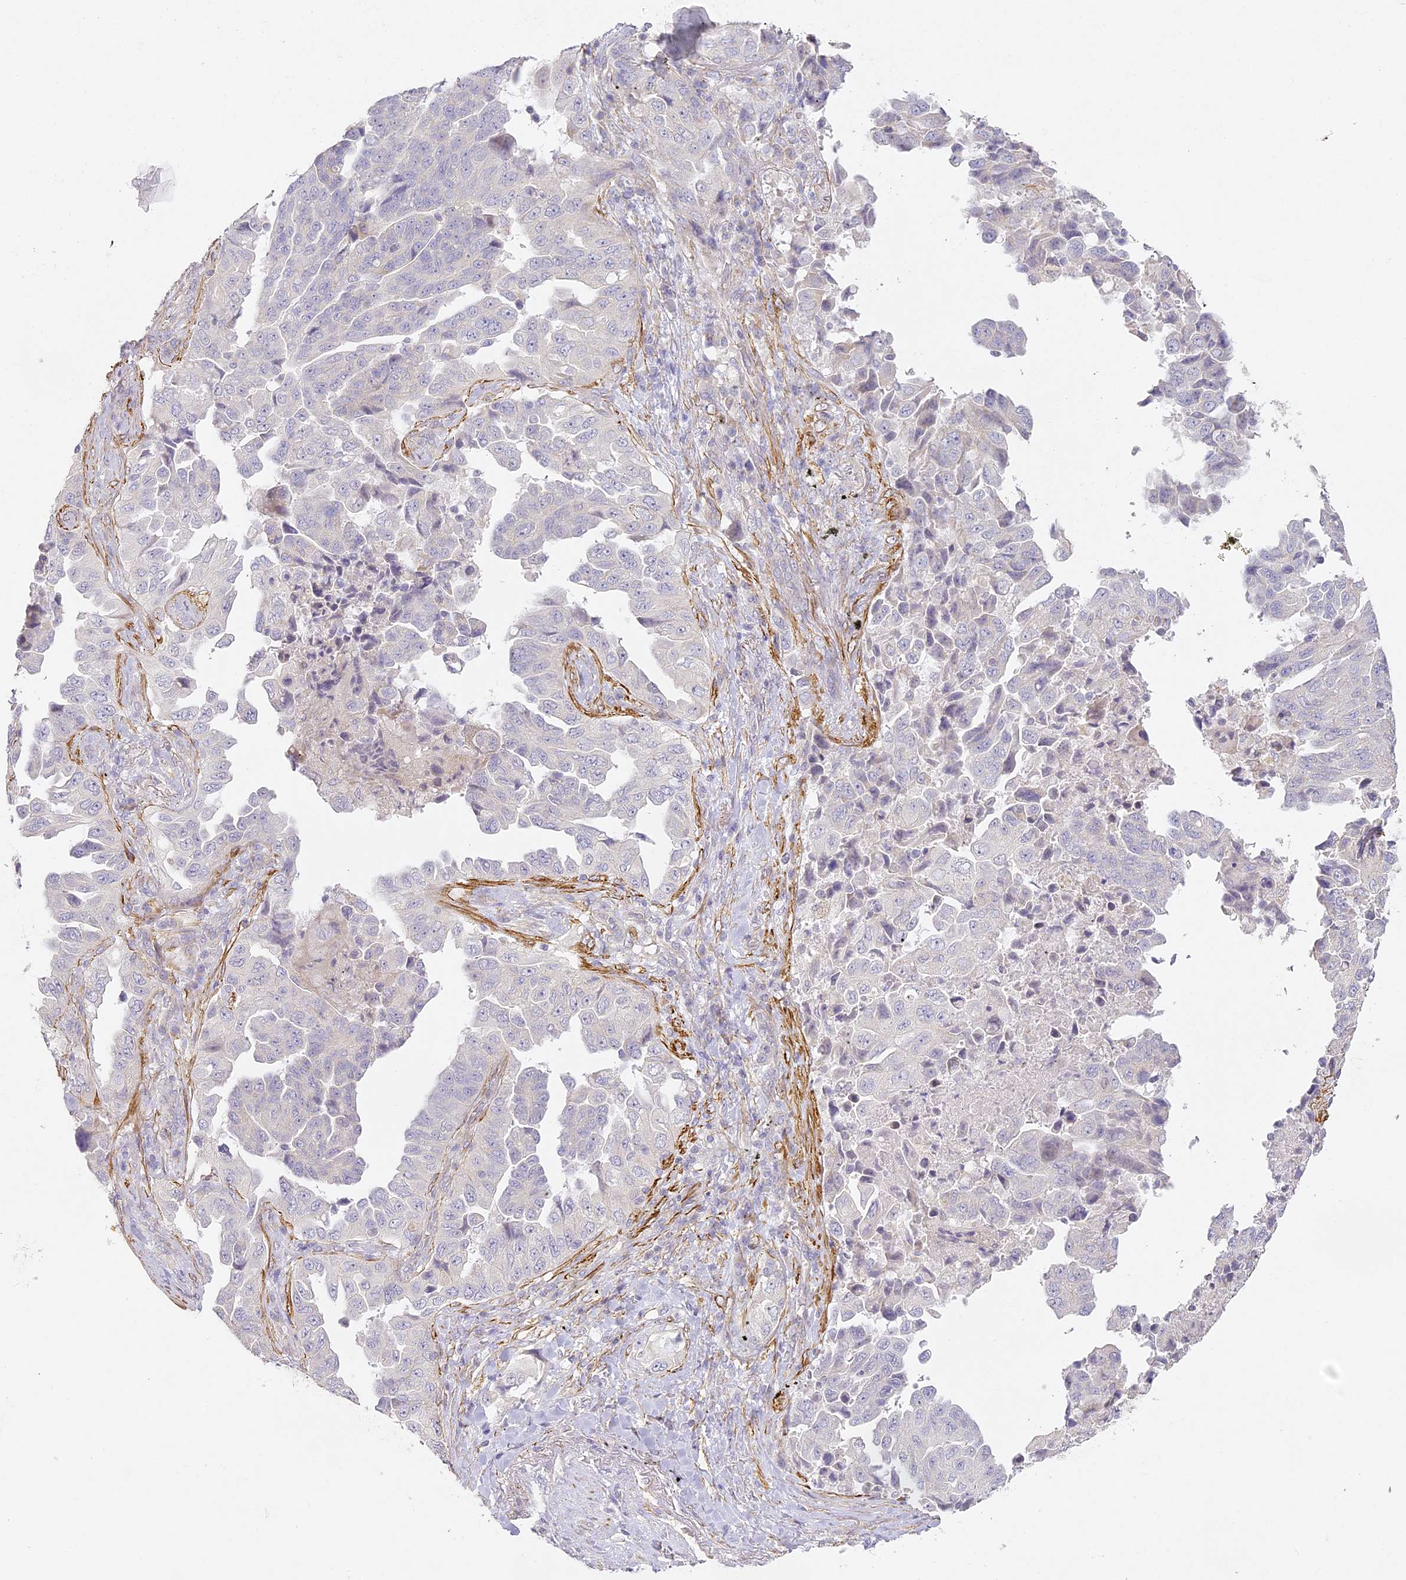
{"staining": {"intensity": "negative", "quantity": "none", "location": "none"}, "tissue": "lung cancer", "cell_type": "Tumor cells", "image_type": "cancer", "snomed": [{"axis": "morphology", "description": "Adenocarcinoma, NOS"}, {"axis": "topography", "description": "Lung"}], "caption": "Immunohistochemistry of human lung cancer demonstrates no staining in tumor cells. (DAB immunohistochemistry (IHC) visualized using brightfield microscopy, high magnification).", "gene": "MED28", "patient": {"sex": "female", "age": 51}}